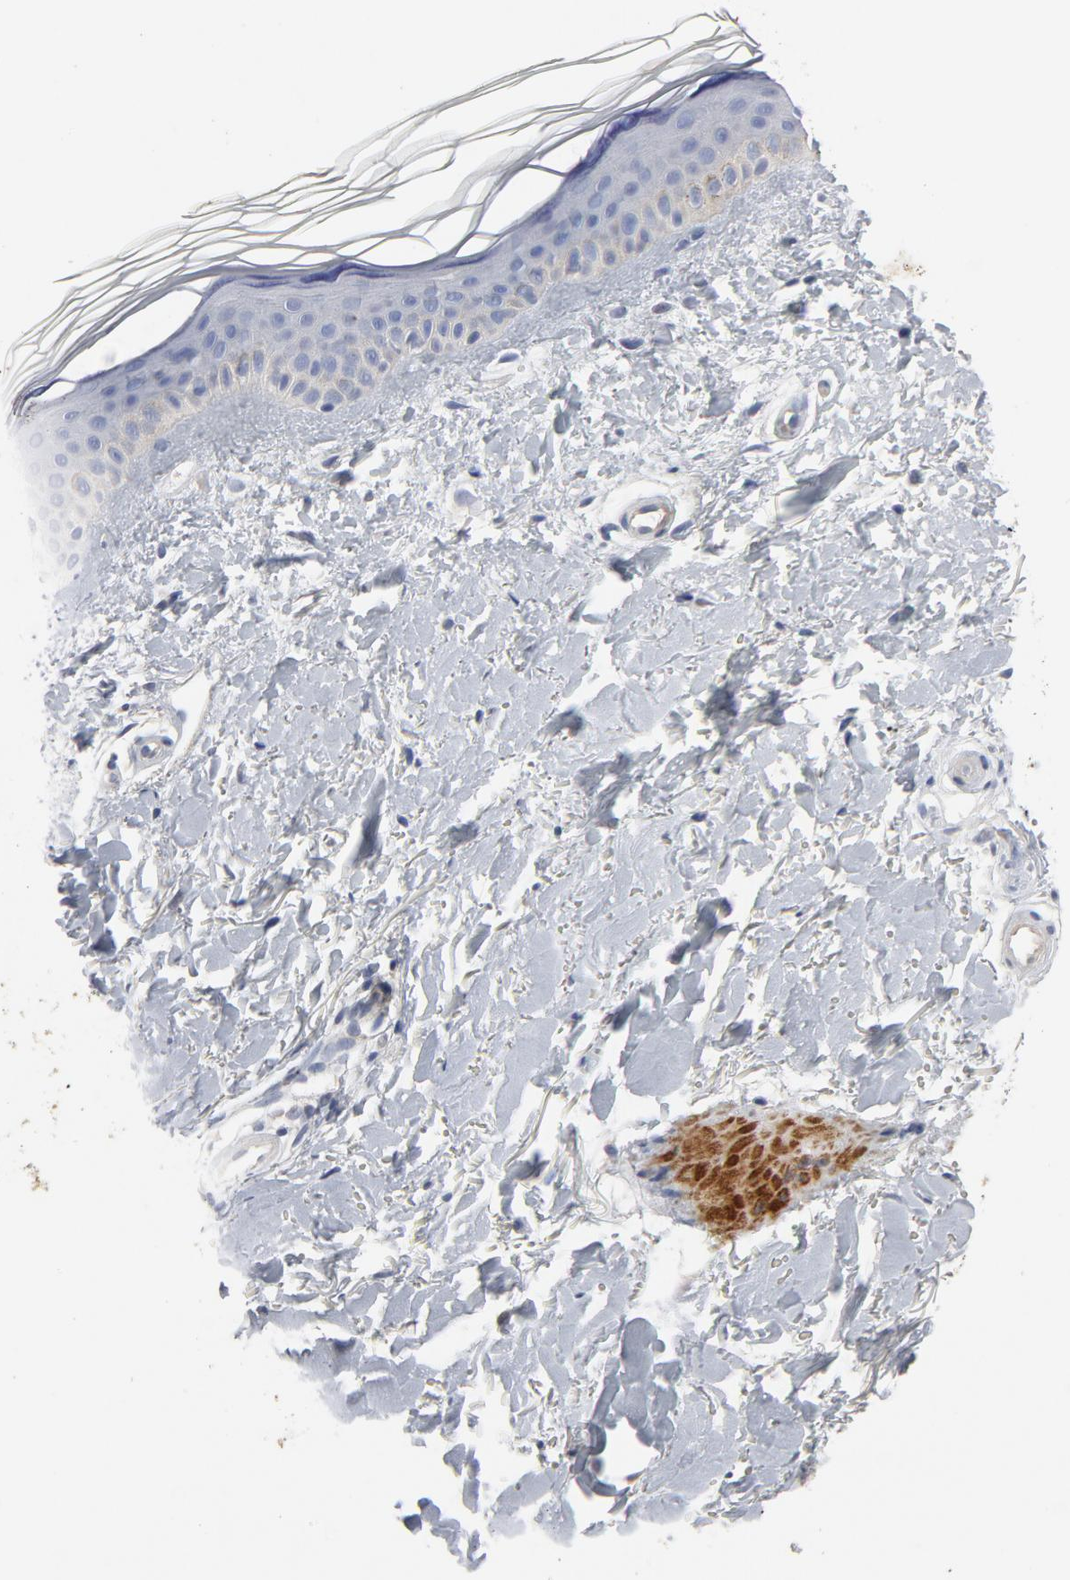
{"staining": {"intensity": "negative", "quantity": "none", "location": "none"}, "tissue": "skin", "cell_type": "Fibroblasts", "image_type": "normal", "snomed": [{"axis": "morphology", "description": "Normal tissue, NOS"}, {"axis": "topography", "description": "Skin"}], "caption": "DAB immunohistochemical staining of normal human skin exhibits no significant positivity in fibroblasts.", "gene": "ROCK1", "patient": {"sex": "female", "age": 19}}